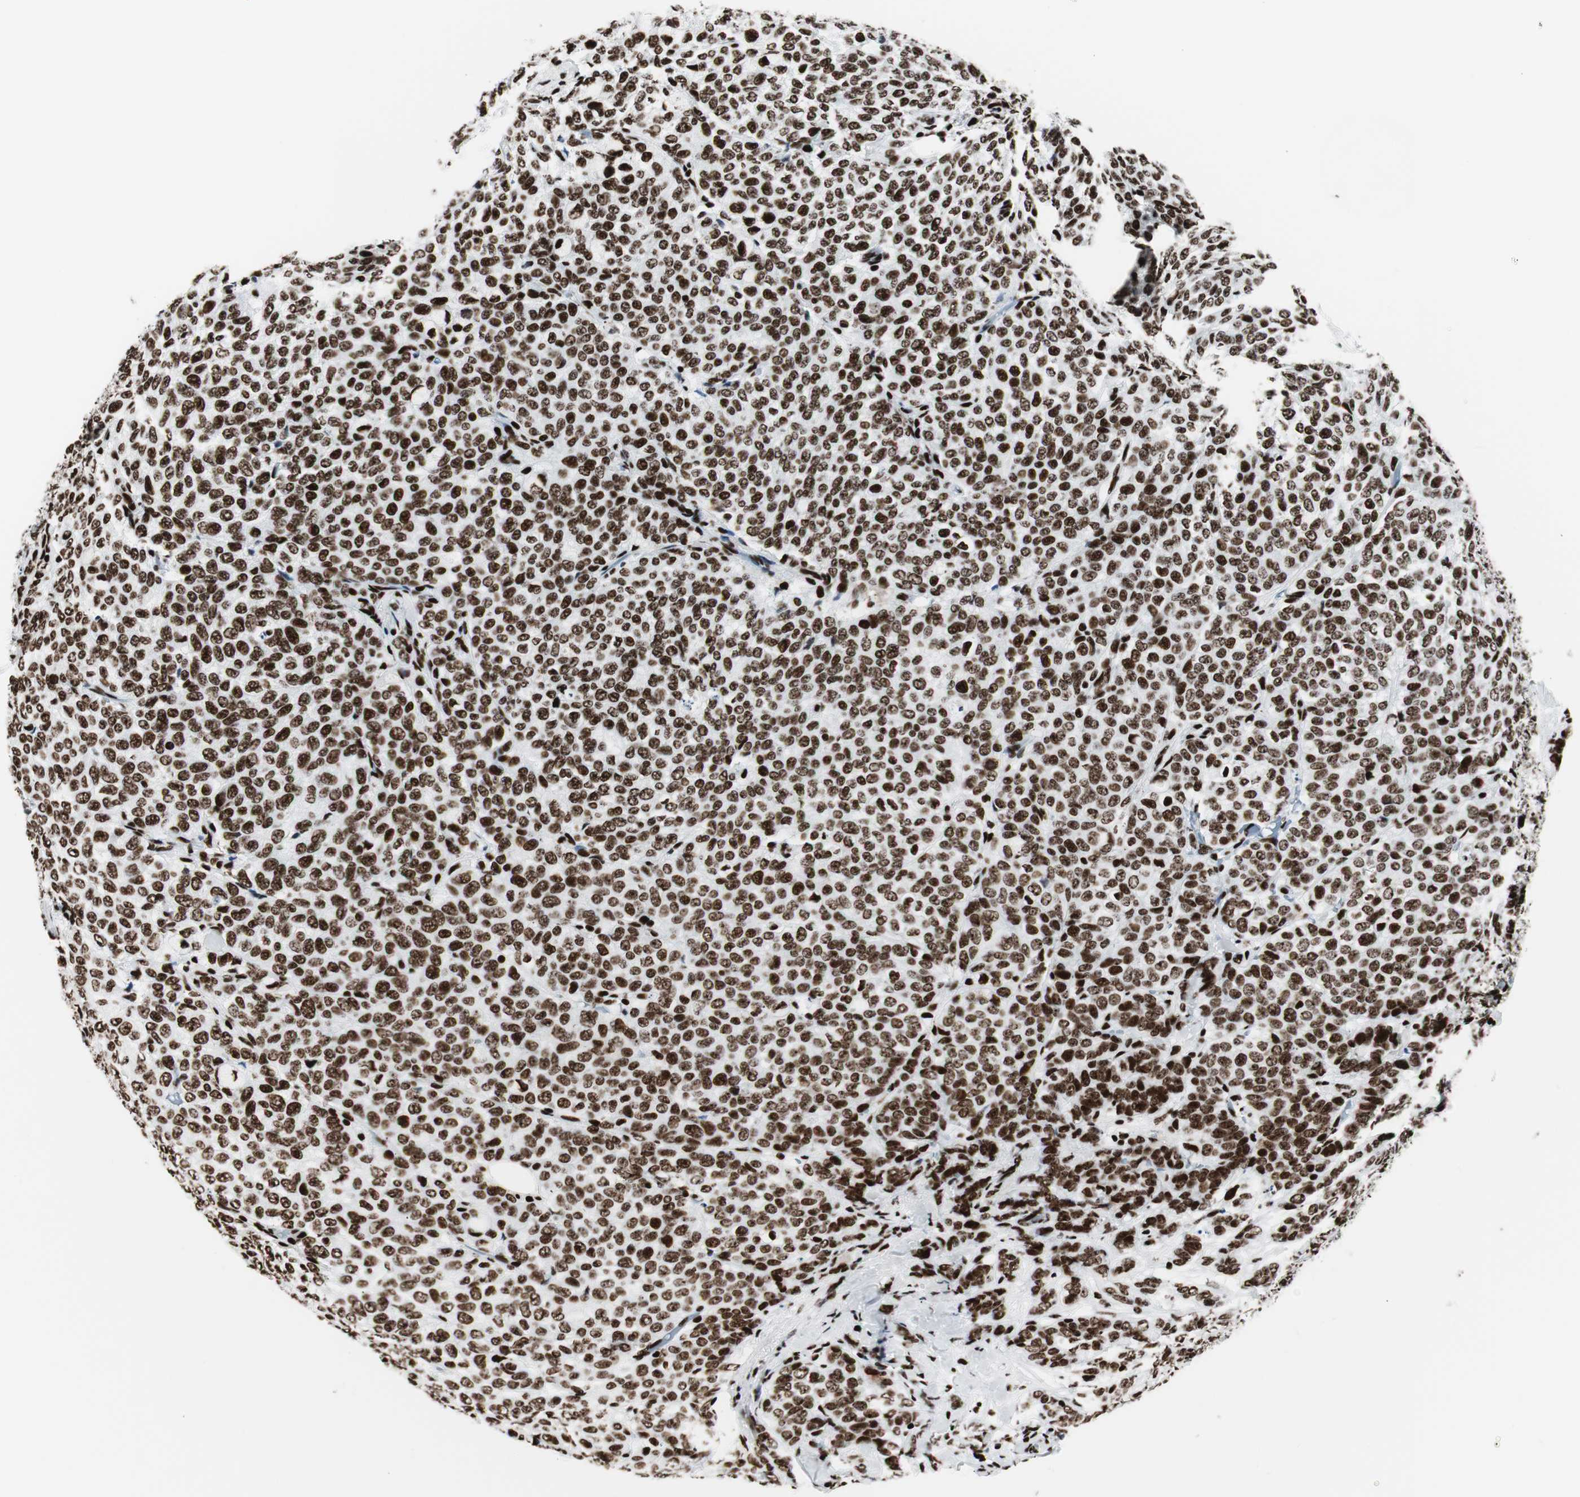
{"staining": {"intensity": "strong", "quantity": ">75%", "location": "nuclear"}, "tissue": "breast cancer", "cell_type": "Tumor cells", "image_type": "cancer", "snomed": [{"axis": "morphology", "description": "Lobular carcinoma"}, {"axis": "topography", "description": "Breast"}], "caption": "DAB (3,3'-diaminobenzidine) immunohistochemical staining of human lobular carcinoma (breast) shows strong nuclear protein expression in approximately >75% of tumor cells.", "gene": "NCL", "patient": {"sex": "female", "age": 60}}